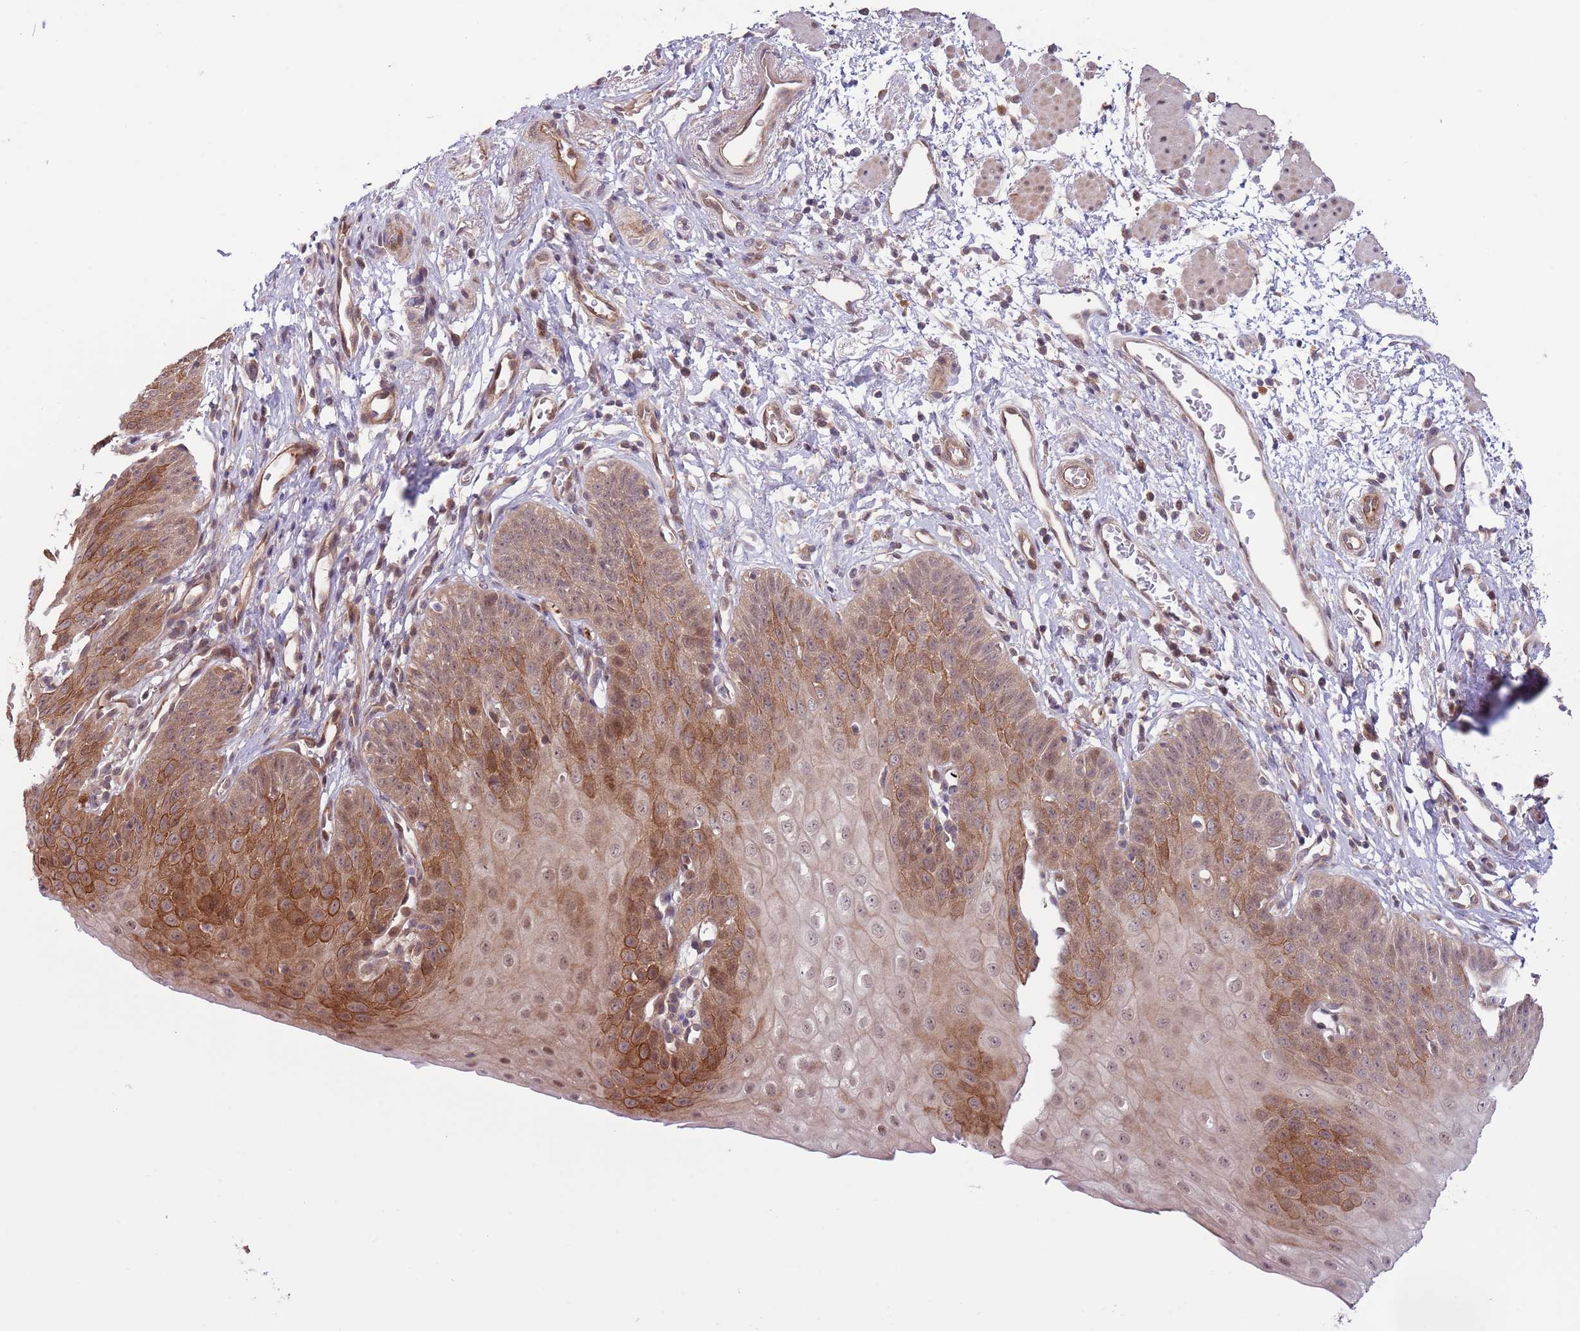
{"staining": {"intensity": "moderate", "quantity": "25%-75%", "location": "cytoplasmic/membranous,nuclear"}, "tissue": "esophagus", "cell_type": "Squamous epithelial cells", "image_type": "normal", "snomed": [{"axis": "morphology", "description": "Normal tissue, NOS"}, {"axis": "topography", "description": "Esophagus"}], "caption": "Brown immunohistochemical staining in normal human esophagus reveals moderate cytoplasmic/membranous,nuclear staining in about 25%-75% of squamous epithelial cells.", "gene": "PRR16", "patient": {"sex": "male", "age": 71}}